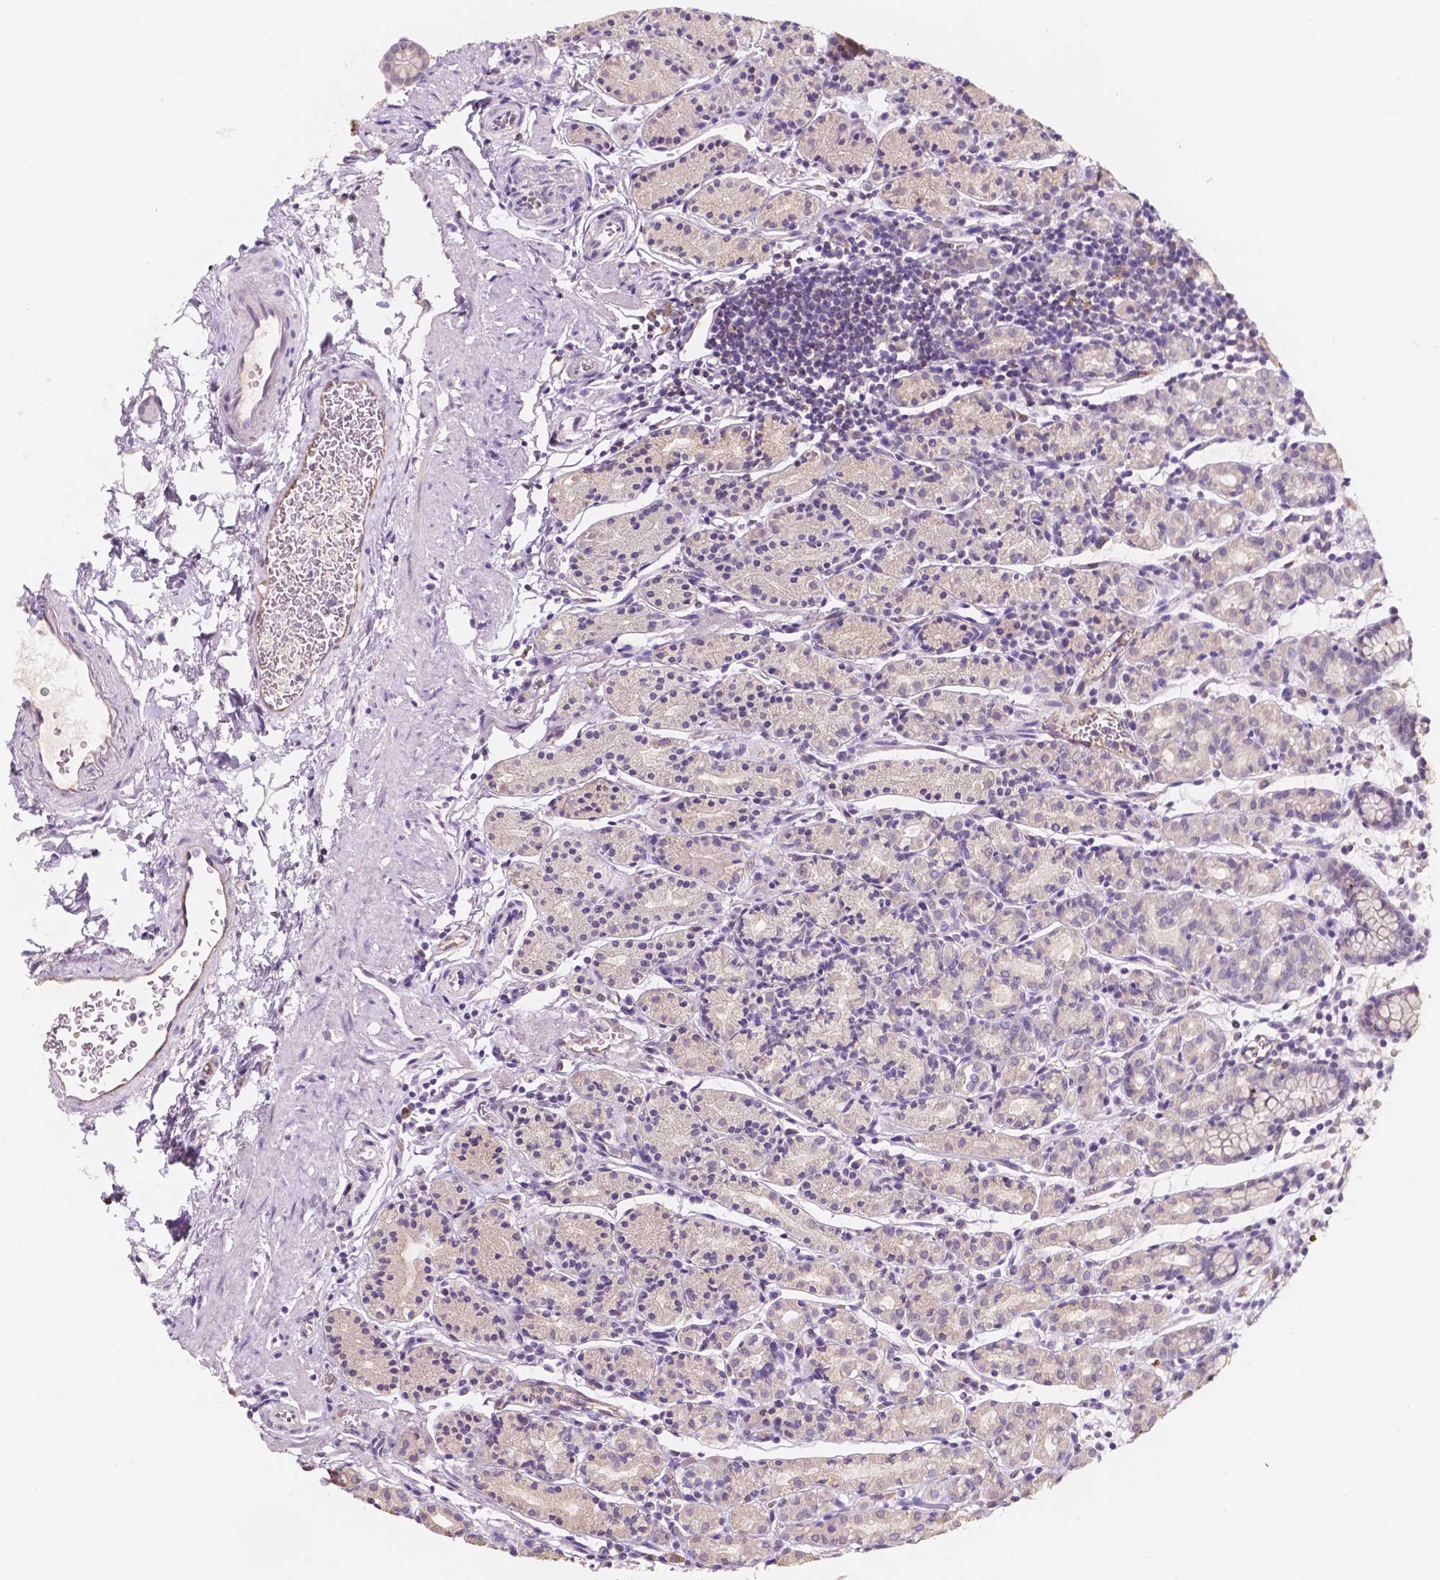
{"staining": {"intensity": "weak", "quantity": "<25%", "location": "cytoplasmic/membranous"}, "tissue": "stomach", "cell_type": "Glandular cells", "image_type": "normal", "snomed": [{"axis": "morphology", "description": "Normal tissue, NOS"}, {"axis": "topography", "description": "Stomach, upper"}, {"axis": "topography", "description": "Stomach"}], "caption": "High magnification brightfield microscopy of benign stomach stained with DAB (brown) and counterstained with hematoxylin (blue): glandular cells show no significant expression. The staining was performed using DAB (3,3'-diaminobenzidine) to visualize the protein expression in brown, while the nuclei were stained in blue with hematoxylin (Magnification: 20x).", "gene": "SLC22A4", "patient": {"sex": "male", "age": 62}}